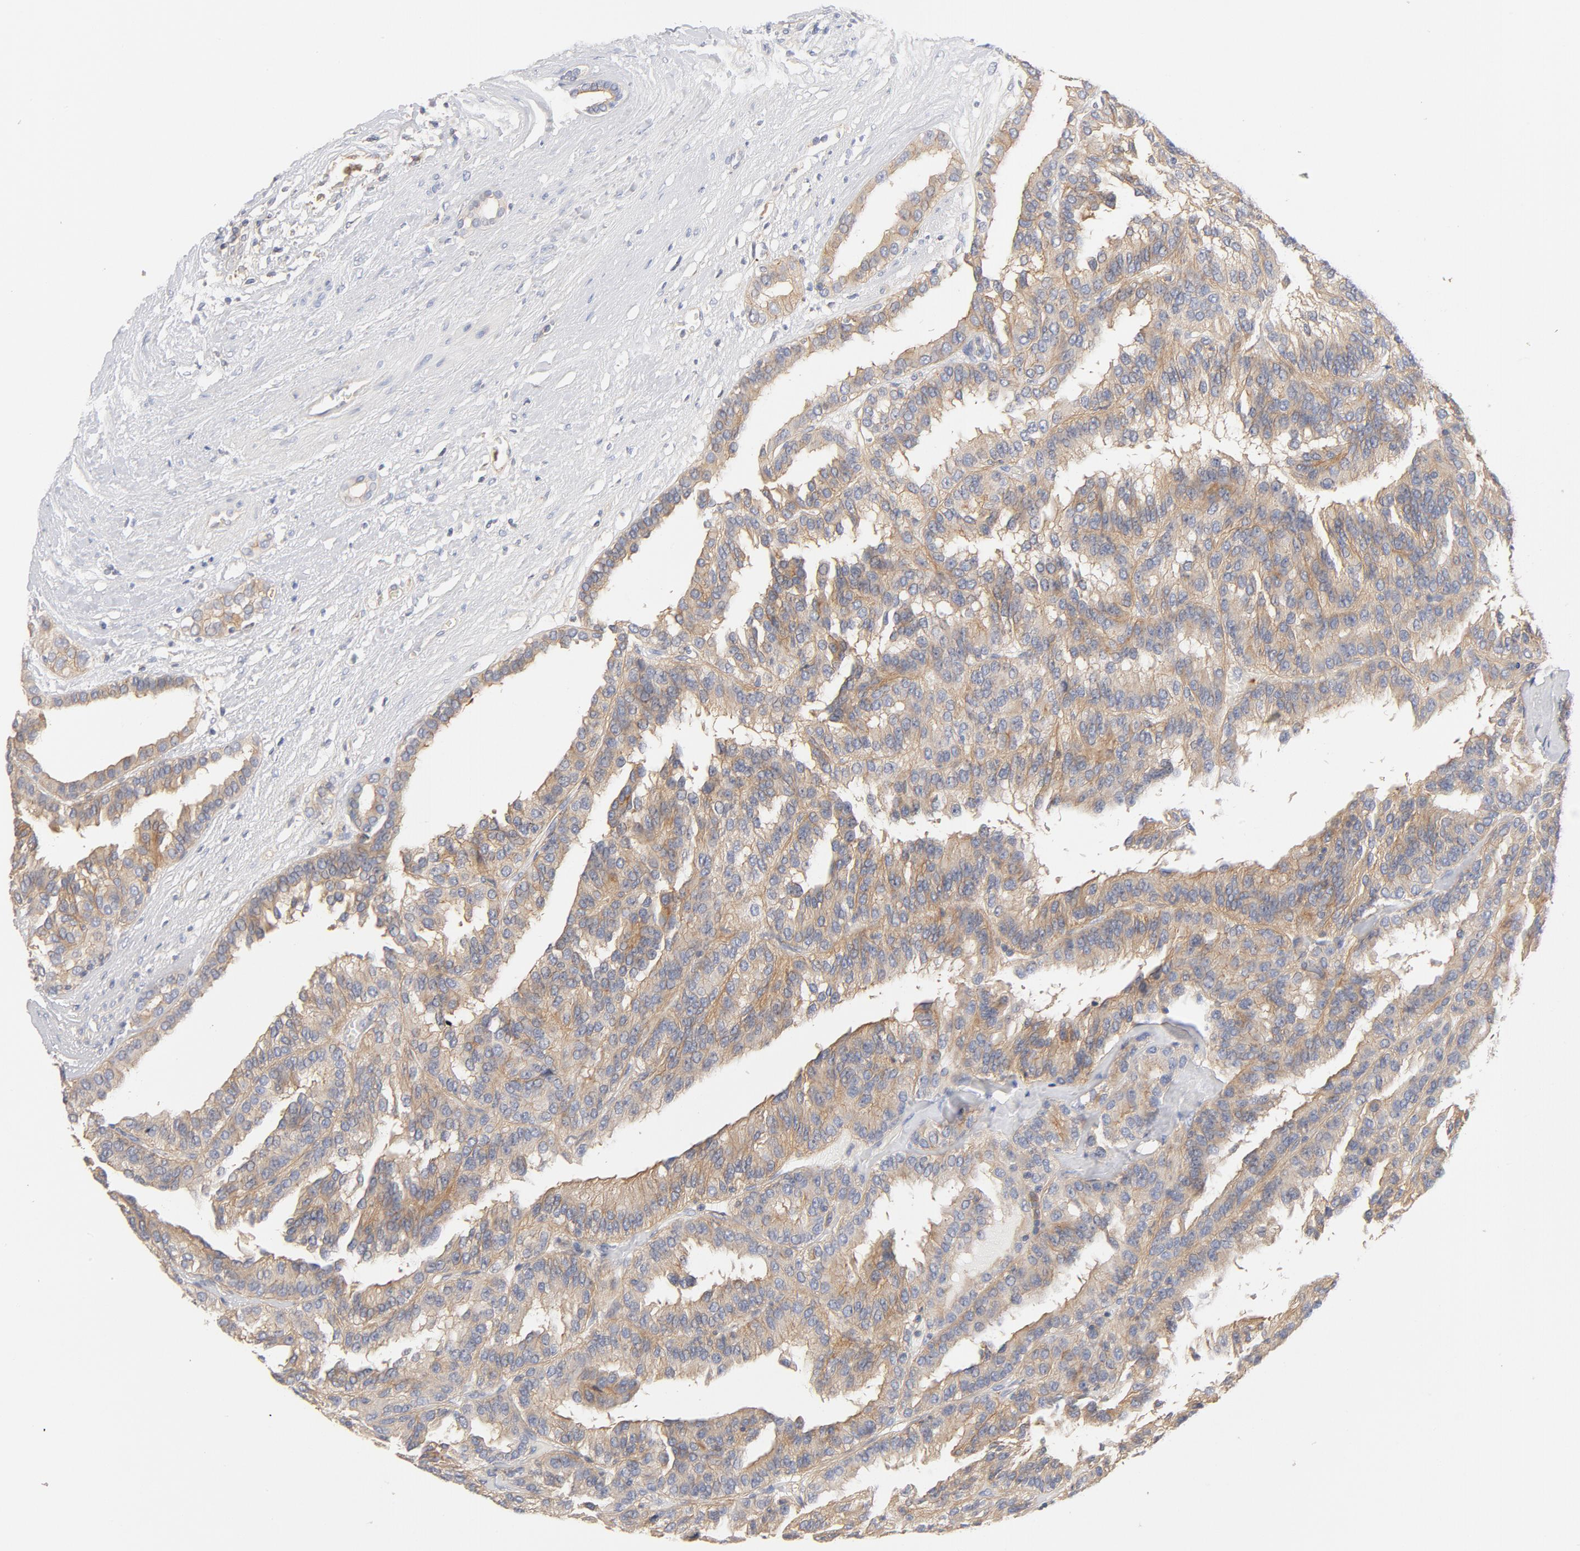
{"staining": {"intensity": "moderate", "quantity": ">75%", "location": "cytoplasmic/membranous"}, "tissue": "renal cancer", "cell_type": "Tumor cells", "image_type": "cancer", "snomed": [{"axis": "morphology", "description": "Adenocarcinoma, NOS"}, {"axis": "topography", "description": "Kidney"}], "caption": "DAB immunohistochemical staining of renal adenocarcinoma demonstrates moderate cytoplasmic/membranous protein staining in about >75% of tumor cells.", "gene": "SRC", "patient": {"sex": "male", "age": 46}}